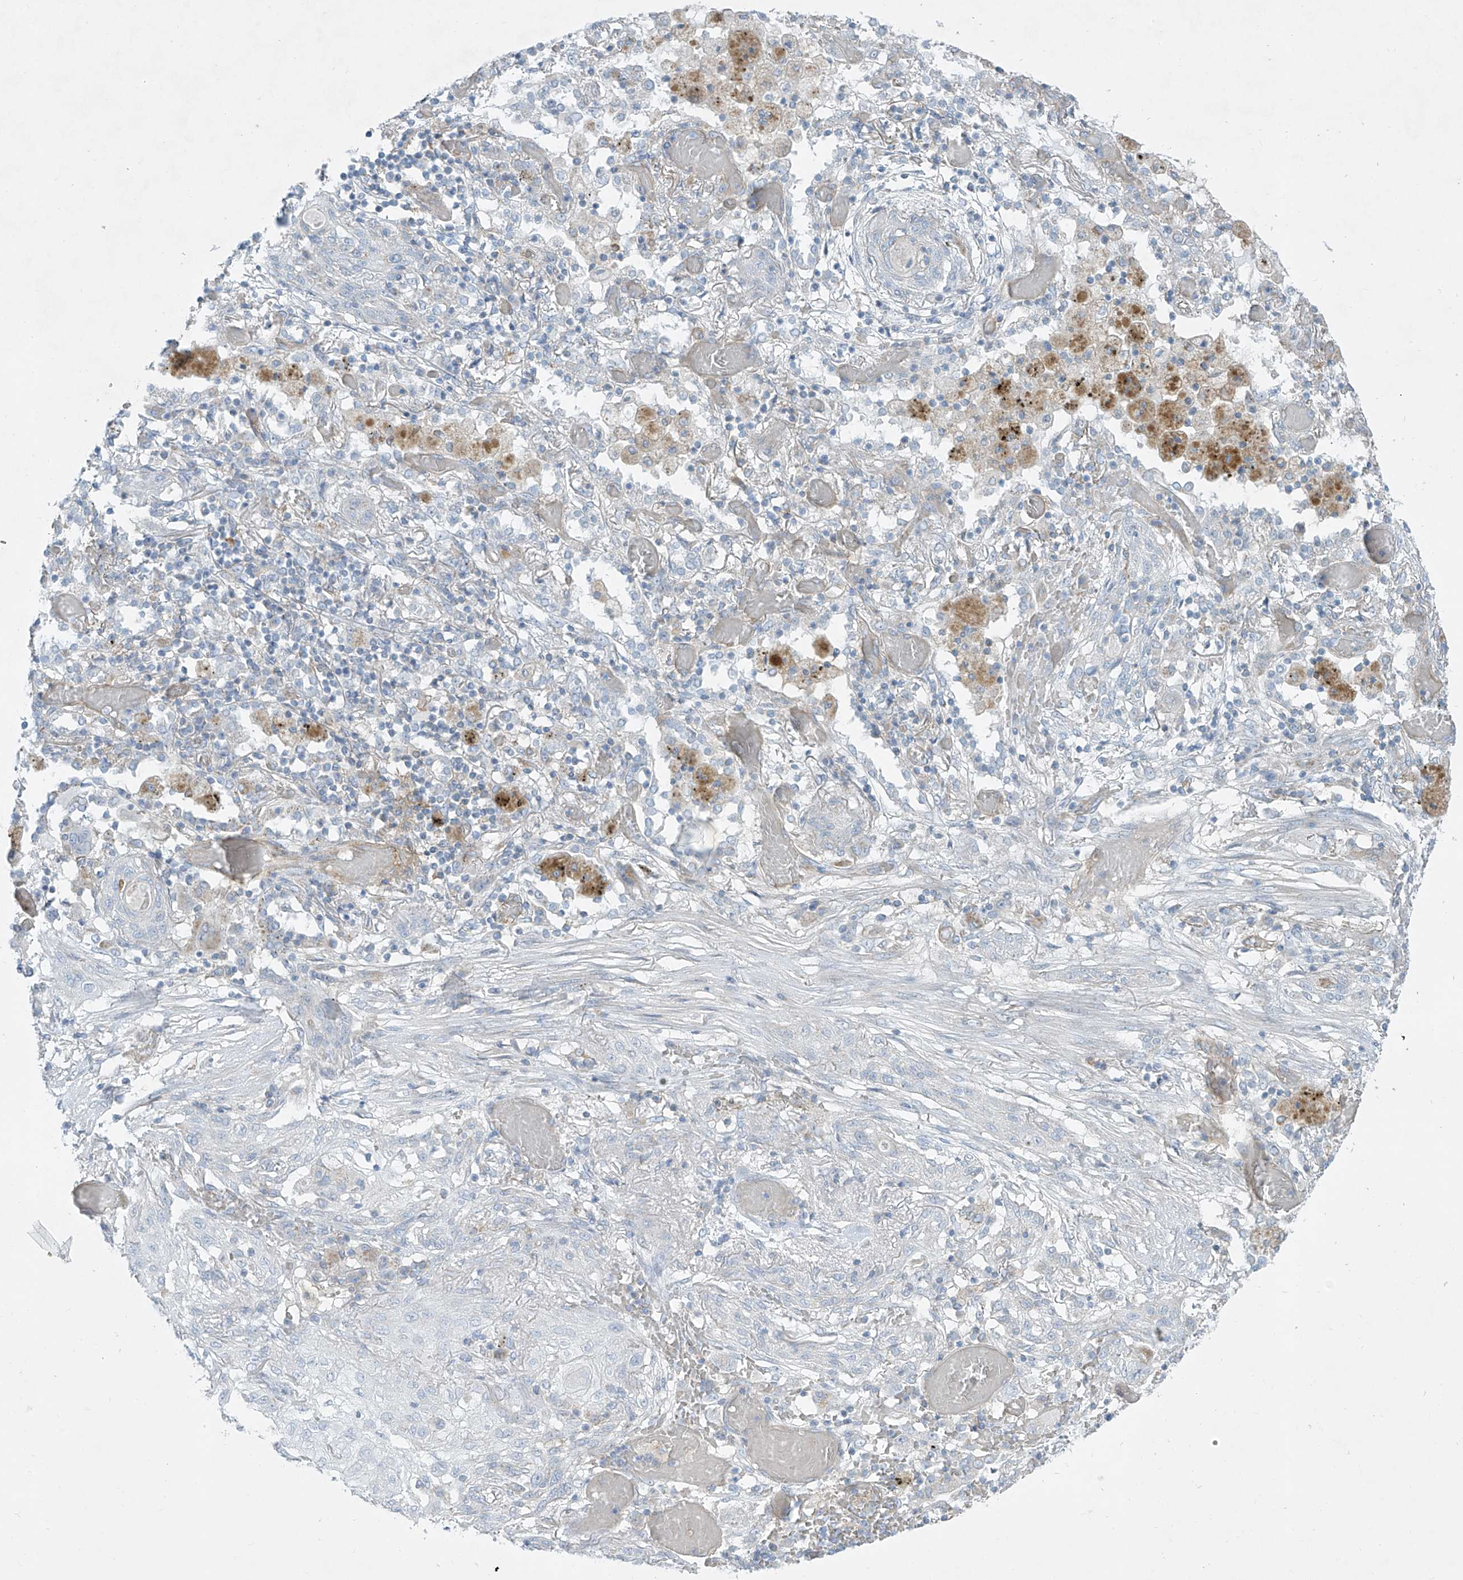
{"staining": {"intensity": "negative", "quantity": "none", "location": "none"}, "tissue": "lung cancer", "cell_type": "Tumor cells", "image_type": "cancer", "snomed": [{"axis": "morphology", "description": "Squamous cell carcinoma, NOS"}, {"axis": "topography", "description": "Lung"}], "caption": "Tumor cells show no significant expression in lung squamous cell carcinoma. (Stains: DAB (3,3'-diaminobenzidine) immunohistochemistry with hematoxylin counter stain, Microscopy: brightfield microscopy at high magnification).", "gene": "VAMP5", "patient": {"sex": "female", "age": 47}}